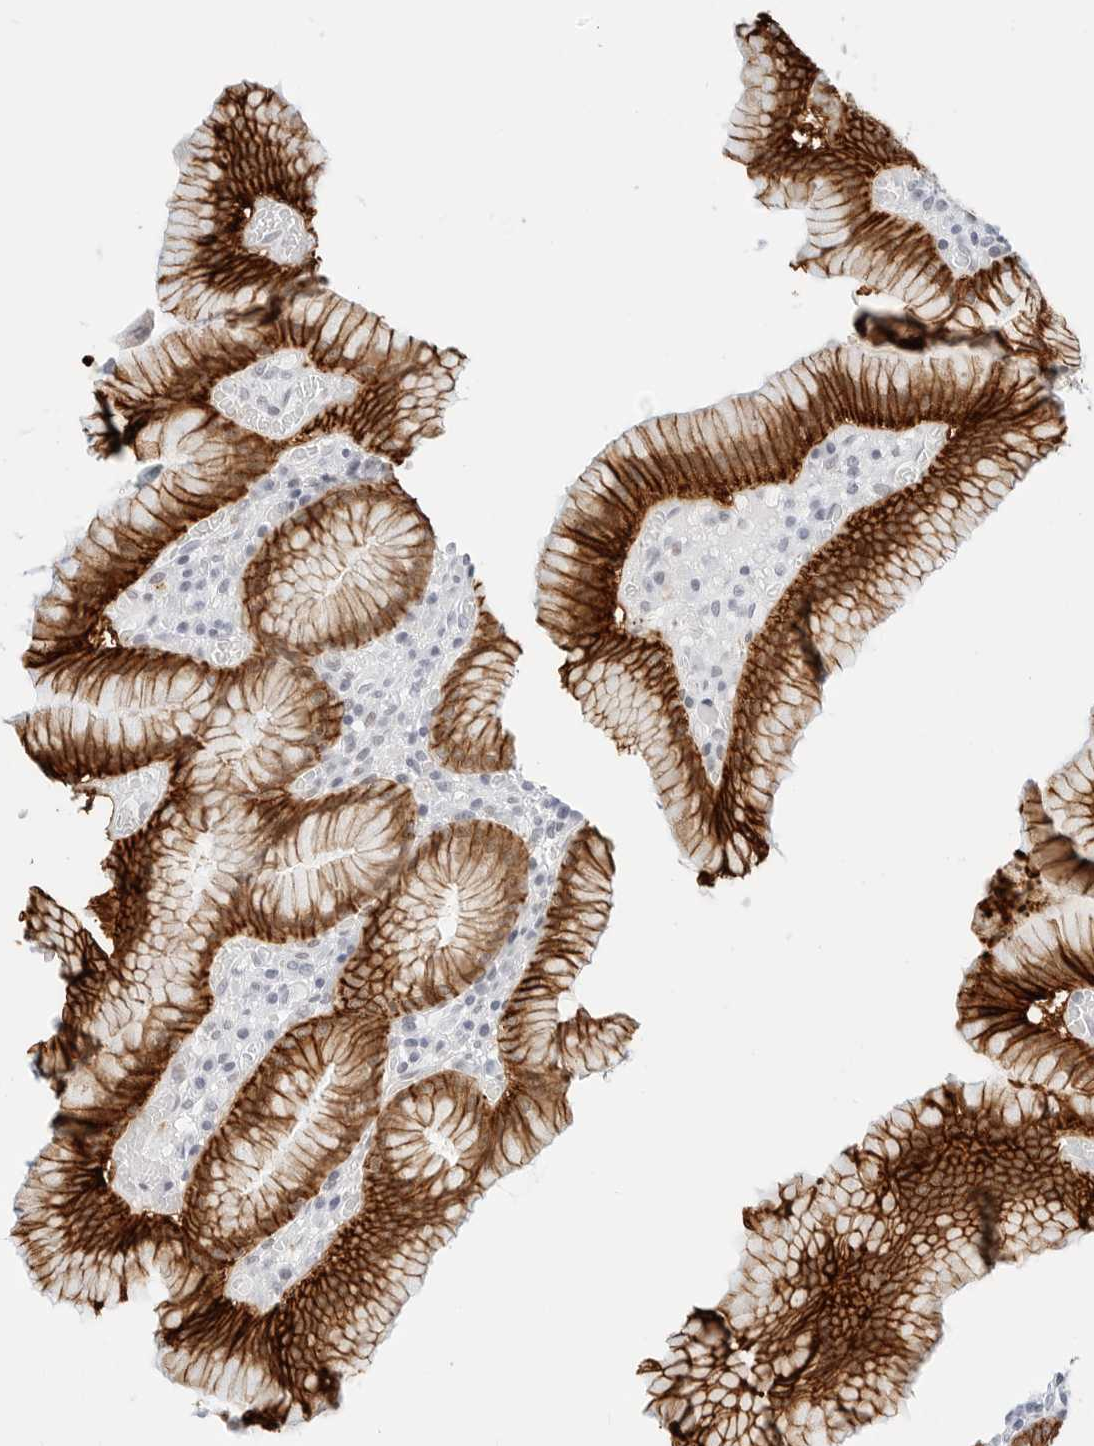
{"staining": {"intensity": "strong", "quantity": ">75%", "location": "cytoplasmic/membranous"}, "tissue": "stomach", "cell_type": "Glandular cells", "image_type": "normal", "snomed": [{"axis": "morphology", "description": "Normal tissue, NOS"}, {"axis": "topography", "description": "Stomach"}], "caption": "Immunohistochemistry micrograph of benign stomach stained for a protein (brown), which displays high levels of strong cytoplasmic/membranous positivity in approximately >75% of glandular cells.", "gene": "CDH1", "patient": {"sex": "male", "age": 55}}